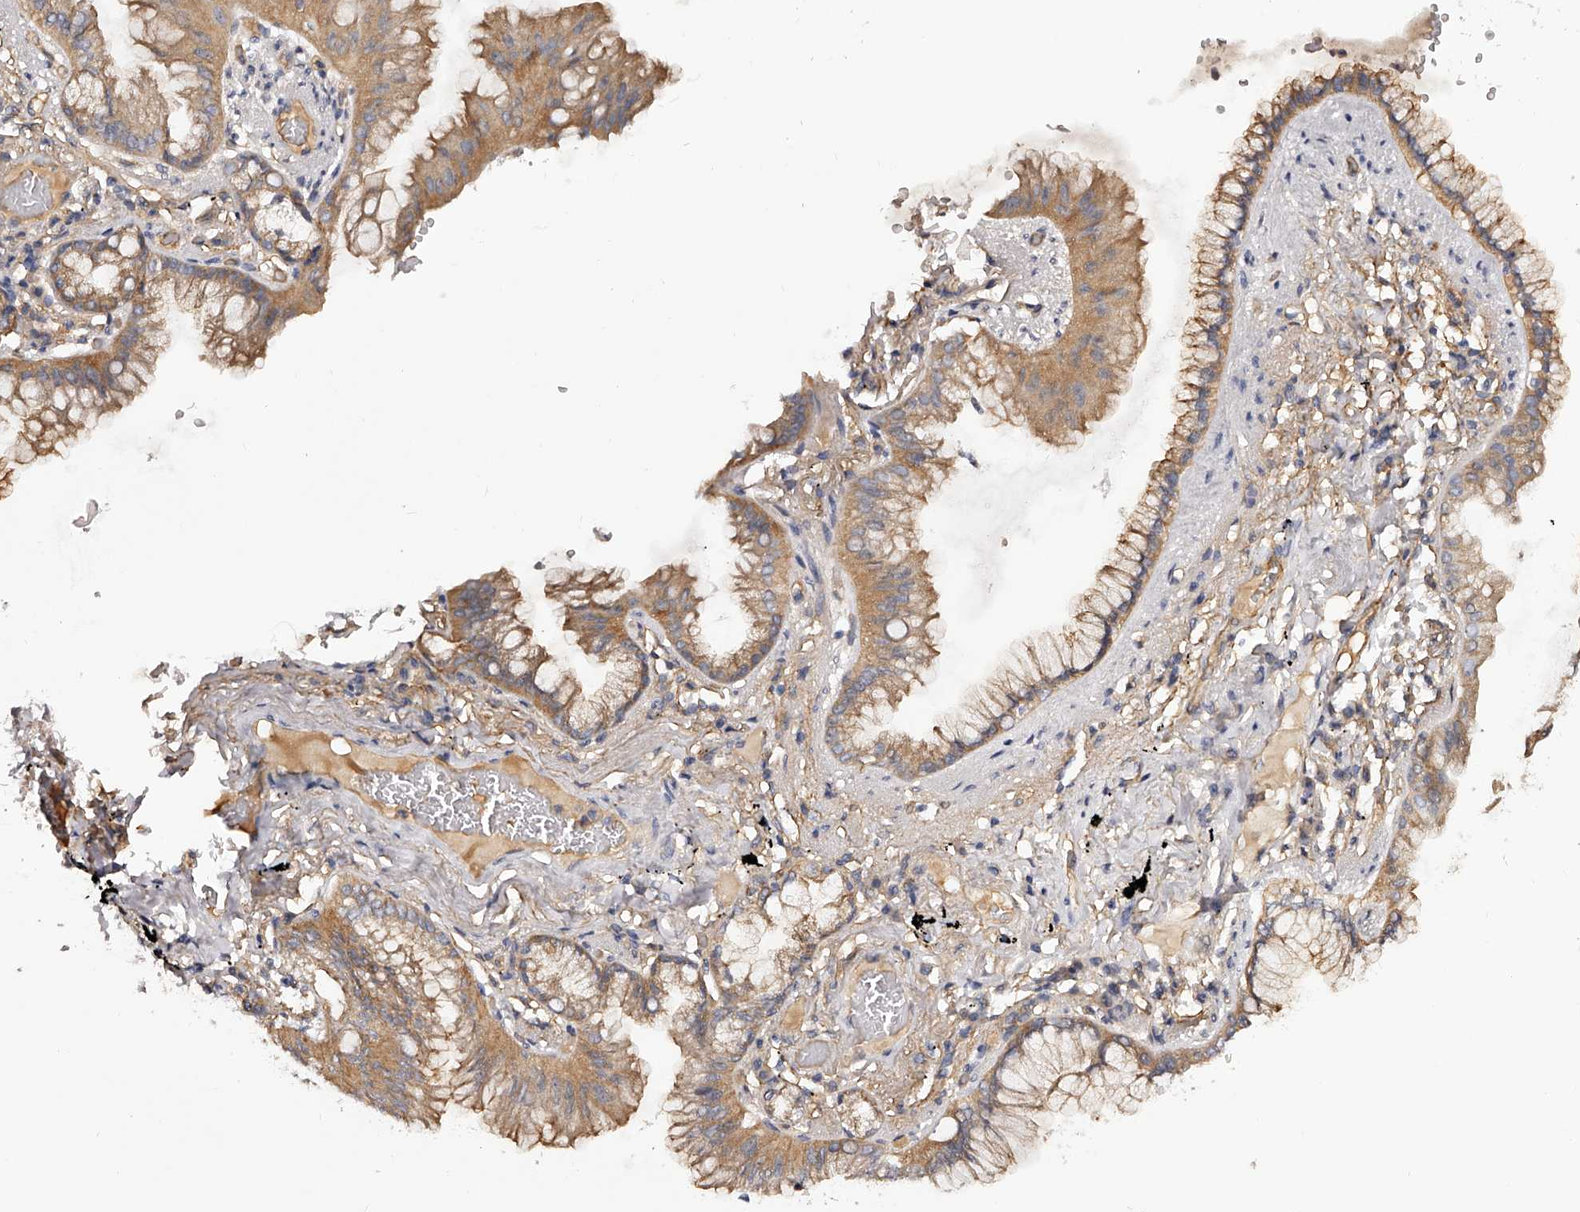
{"staining": {"intensity": "moderate", "quantity": ">75%", "location": "cytoplasmic/membranous"}, "tissue": "lung cancer", "cell_type": "Tumor cells", "image_type": "cancer", "snomed": [{"axis": "morphology", "description": "Adenocarcinoma, NOS"}, {"axis": "topography", "description": "Lung"}], "caption": "Approximately >75% of tumor cells in lung cancer reveal moderate cytoplasmic/membranous protein expression as visualized by brown immunohistochemical staining.", "gene": "LTV1", "patient": {"sex": "female", "age": 70}}